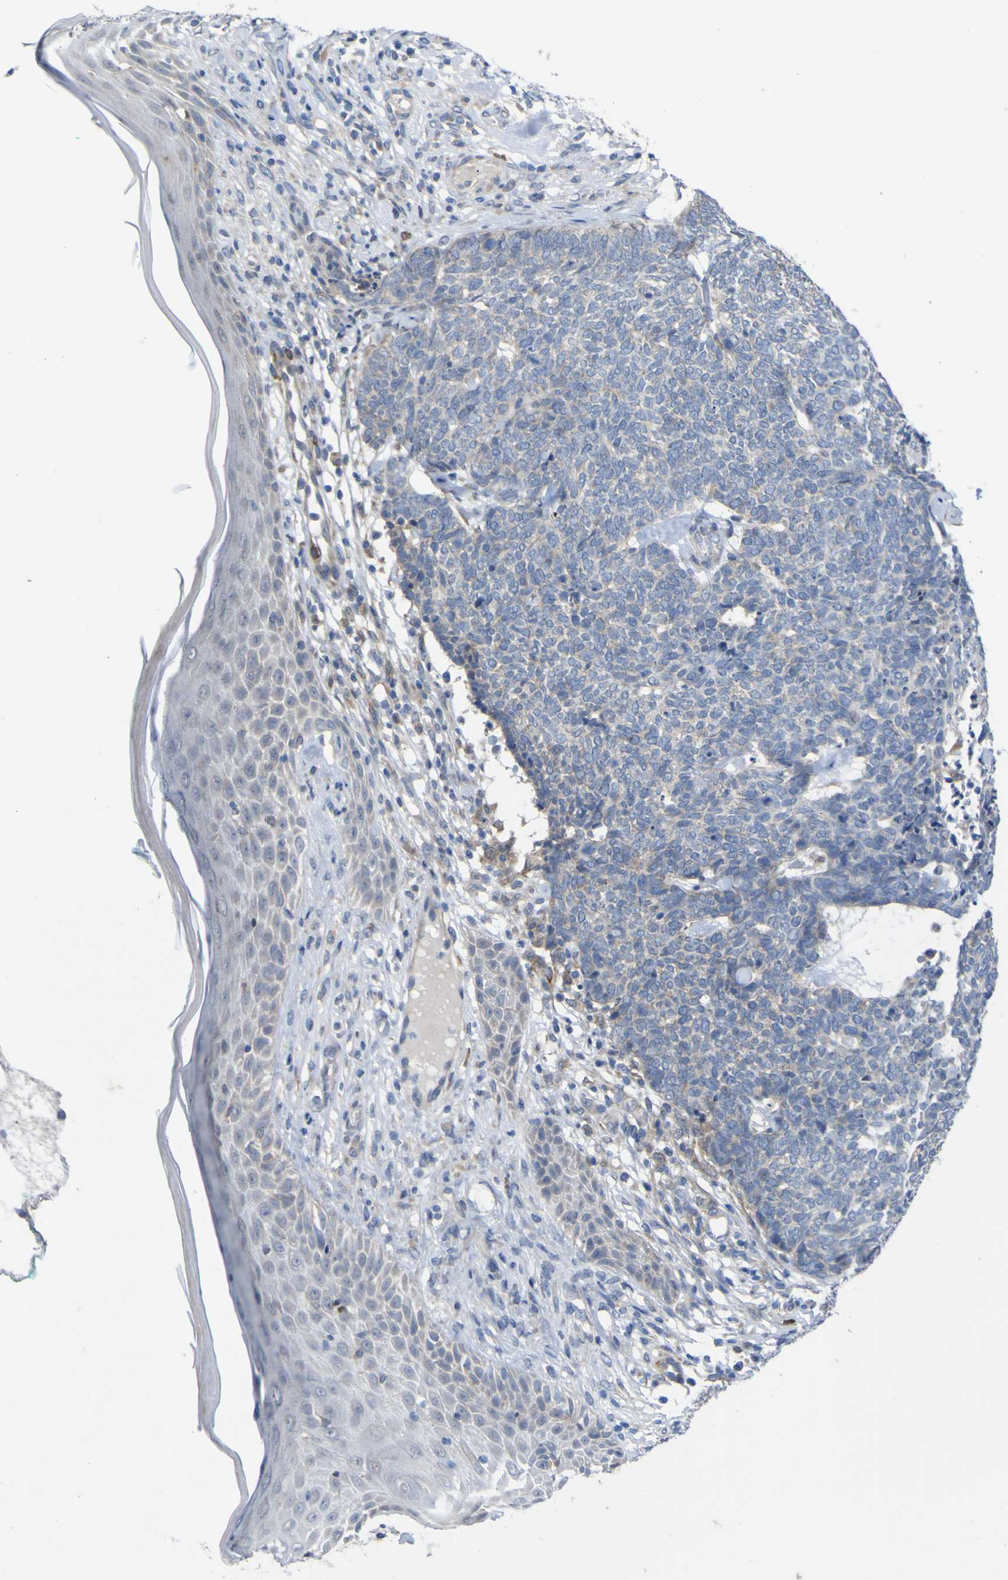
{"staining": {"intensity": "negative", "quantity": "none", "location": "none"}, "tissue": "skin cancer", "cell_type": "Tumor cells", "image_type": "cancer", "snomed": [{"axis": "morphology", "description": "Basal cell carcinoma"}, {"axis": "topography", "description": "Skin"}], "caption": "Tumor cells show no significant expression in skin cancer (basal cell carcinoma).", "gene": "TNFRSF11A", "patient": {"sex": "female", "age": 84}}